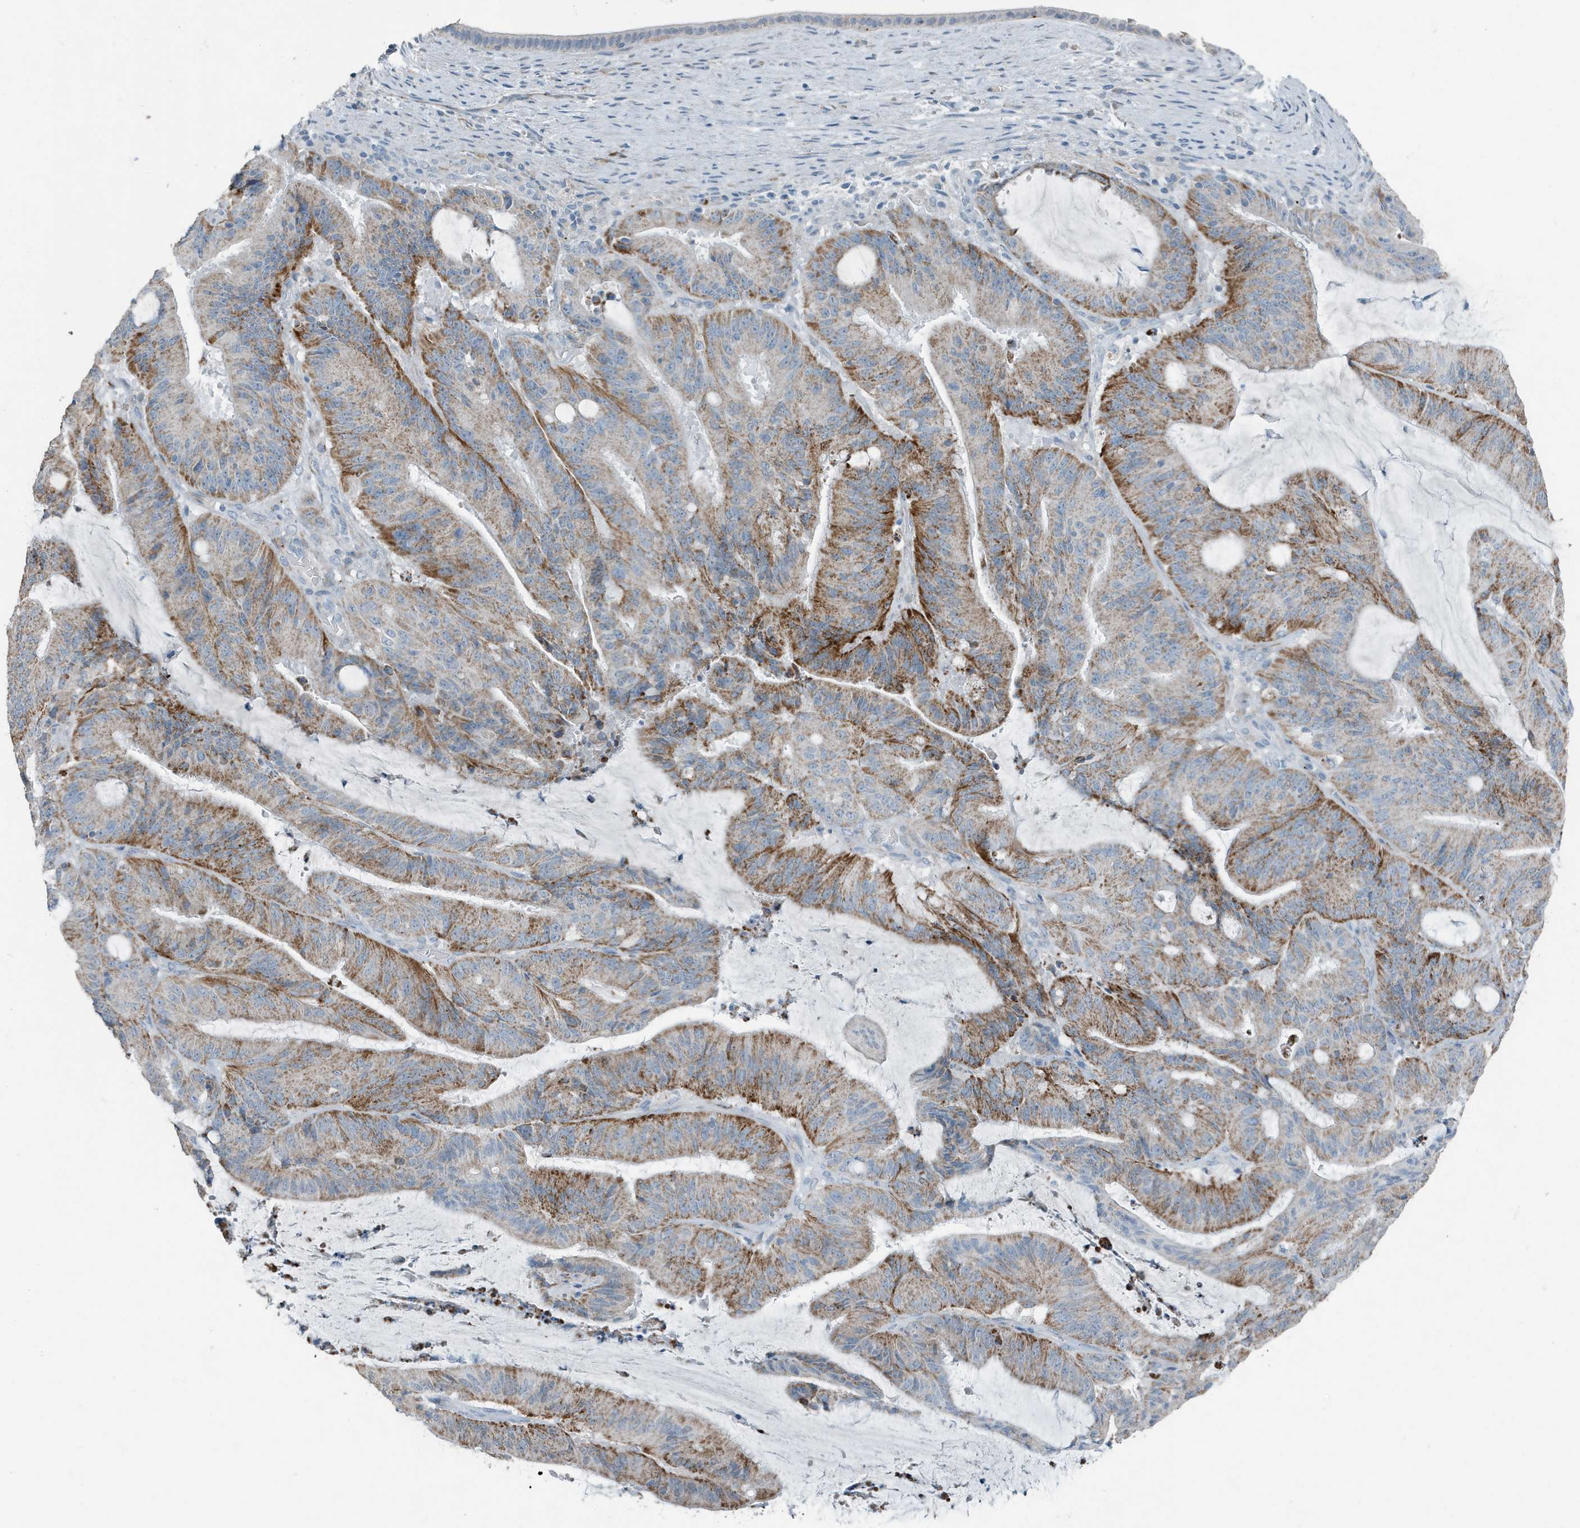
{"staining": {"intensity": "moderate", "quantity": ">75%", "location": "cytoplasmic/membranous"}, "tissue": "liver cancer", "cell_type": "Tumor cells", "image_type": "cancer", "snomed": [{"axis": "morphology", "description": "Normal tissue, NOS"}, {"axis": "morphology", "description": "Cholangiocarcinoma"}, {"axis": "topography", "description": "Liver"}, {"axis": "topography", "description": "Peripheral nerve tissue"}], "caption": "Cholangiocarcinoma (liver) tissue reveals moderate cytoplasmic/membranous positivity in approximately >75% of tumor cells, visualized by immunohistochemistry. (Stains: DAB (3,3'-diaminobenzidine) in brown, nuclei in blue, Microscopy: brightfield microscopy at high magnification).", "gene": "FAM162A", "patient": {"sex": "female", "age": 73}}